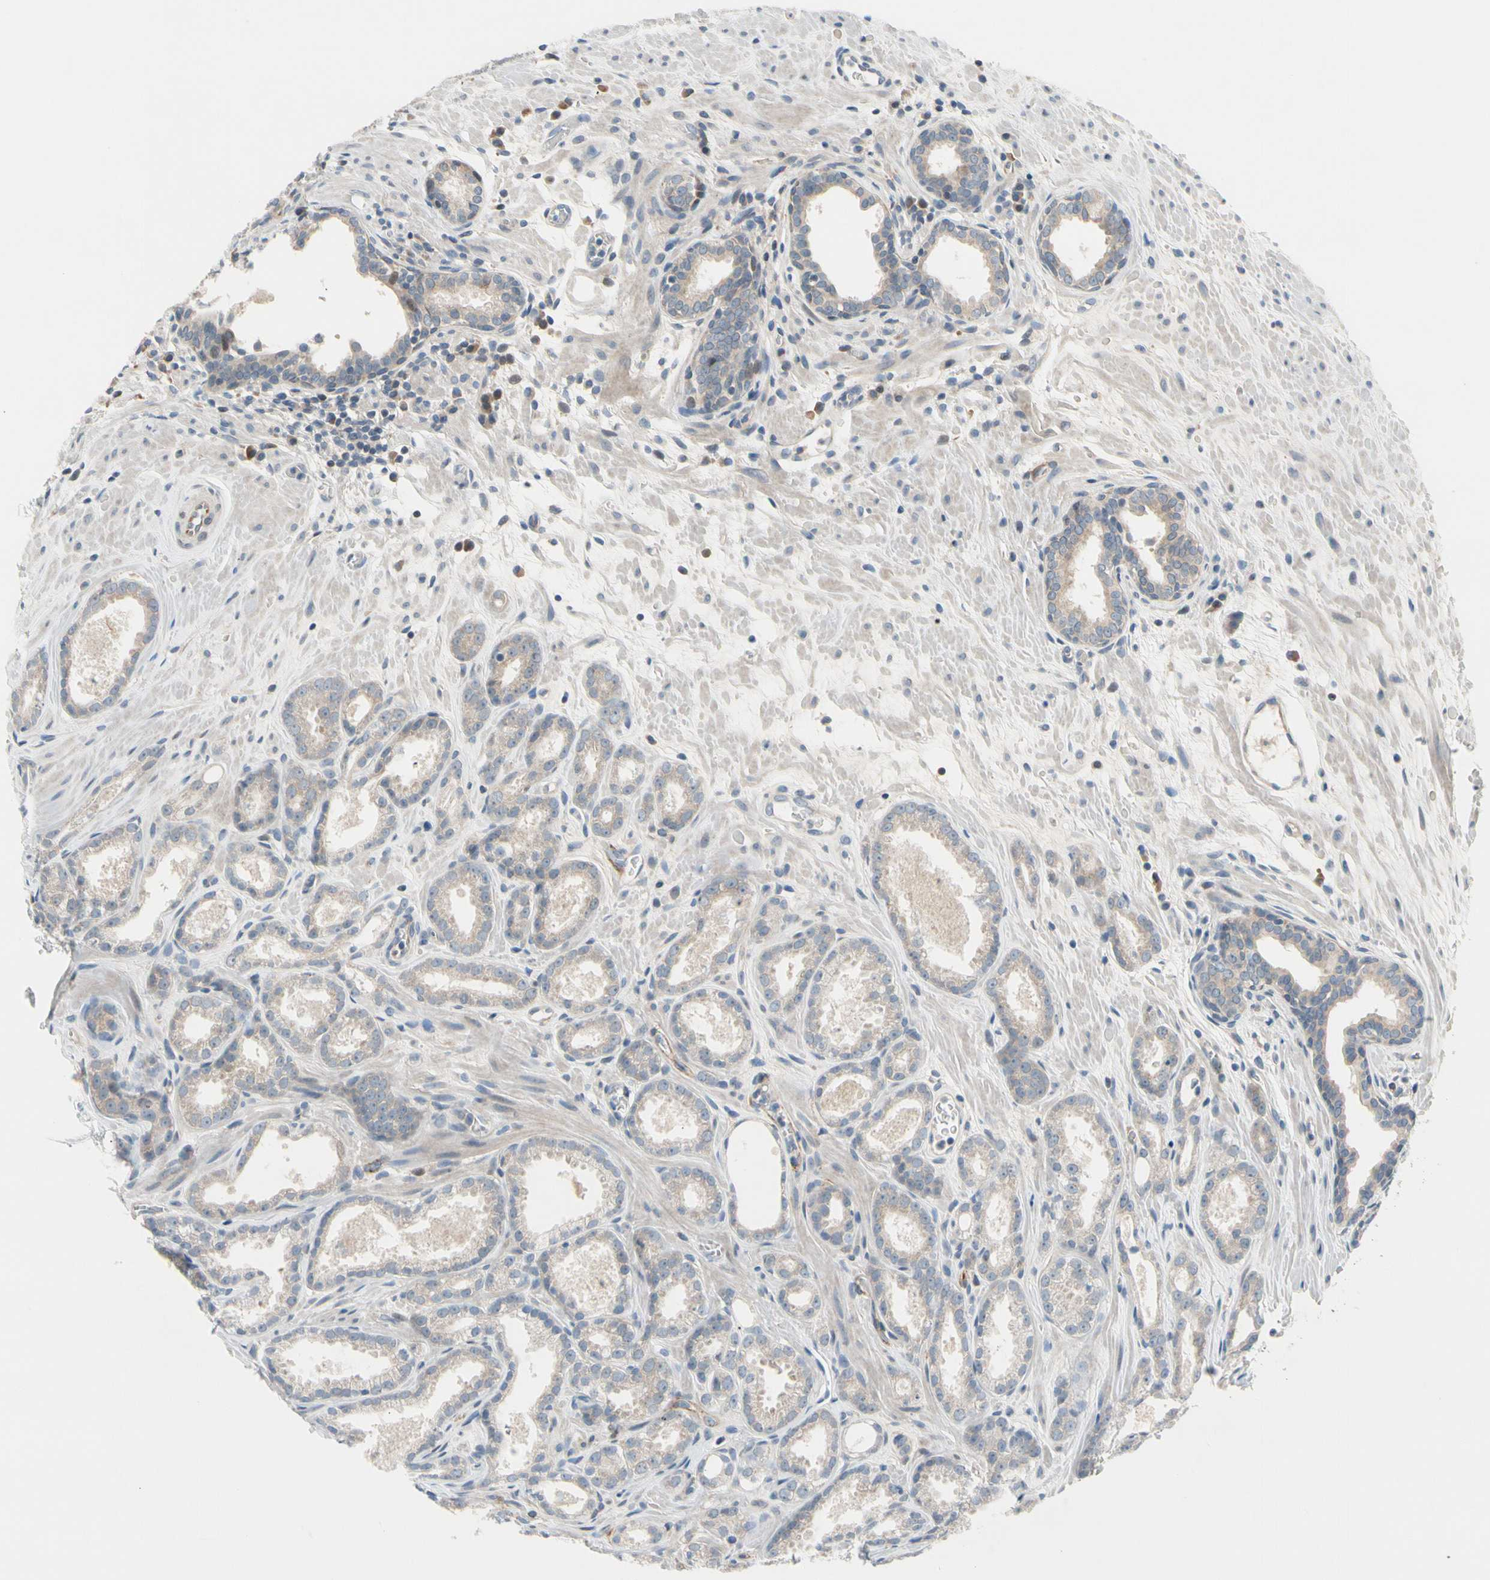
{"staining": {"intensity": "moderate", "quantity": "<25%", "location": "cytoplasmic/membranous"}, "tissue": "prostate cancer", "cell_type": "Tumor cells", "image_type": "cancer", "snomed": [{"axis": "morphology", "description": "Adenocarcinoma, Low grade"}, {"axis": "topography", "description": "Prostate"}], "caption": "Protein expression analysis of low-grade adenocarcinoma (prostate) reveals moderate cytoplasmic/membranous positivity in approximately <25% of tumor cells.", "gene": "CFAP36", "patient": {"sex": "male", "age": 57}}